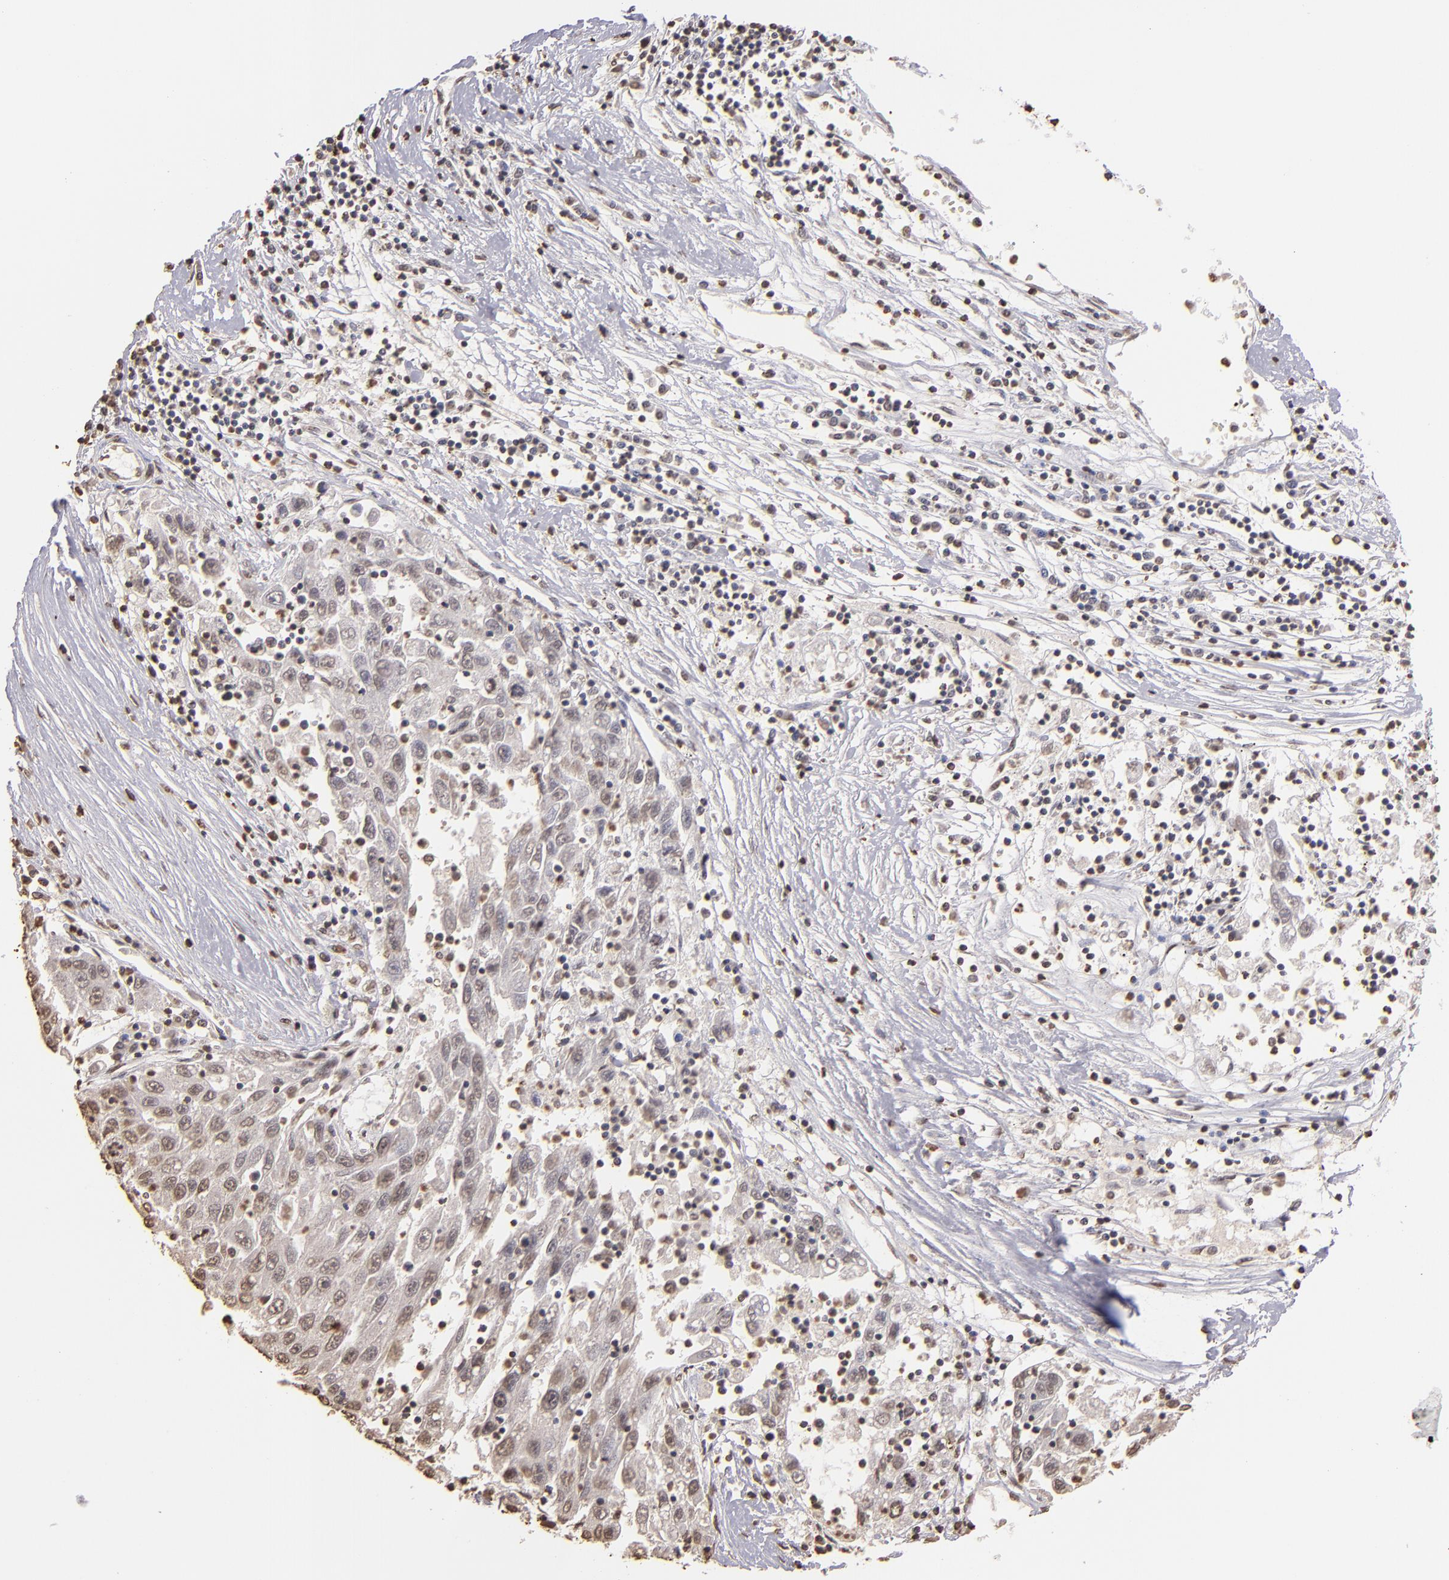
{"staining": {"intensity": "weak", "quantity": "<25%", "location": "nuclear"}, "tissue": "liver cancer", "cell_type": "Tumor cells", "image_type": "cancer", "snomed": [{"axis": "morphology", "description": "Carcinoma, Hepatocellular, NOS"}, {"axis": "topography", "description": "Liver"}], "caption": "A high-resolution image shows IHC staining of hepatocellular carcinoma (liver), which reveals no significant positivity in tumor cells. (DAB (3,3'-diaminobenzidine) IHC visualized using brightfield microscopy, high magnification).", "gene": "LBX1", "patient": {"sex": "male", "age": 49}}